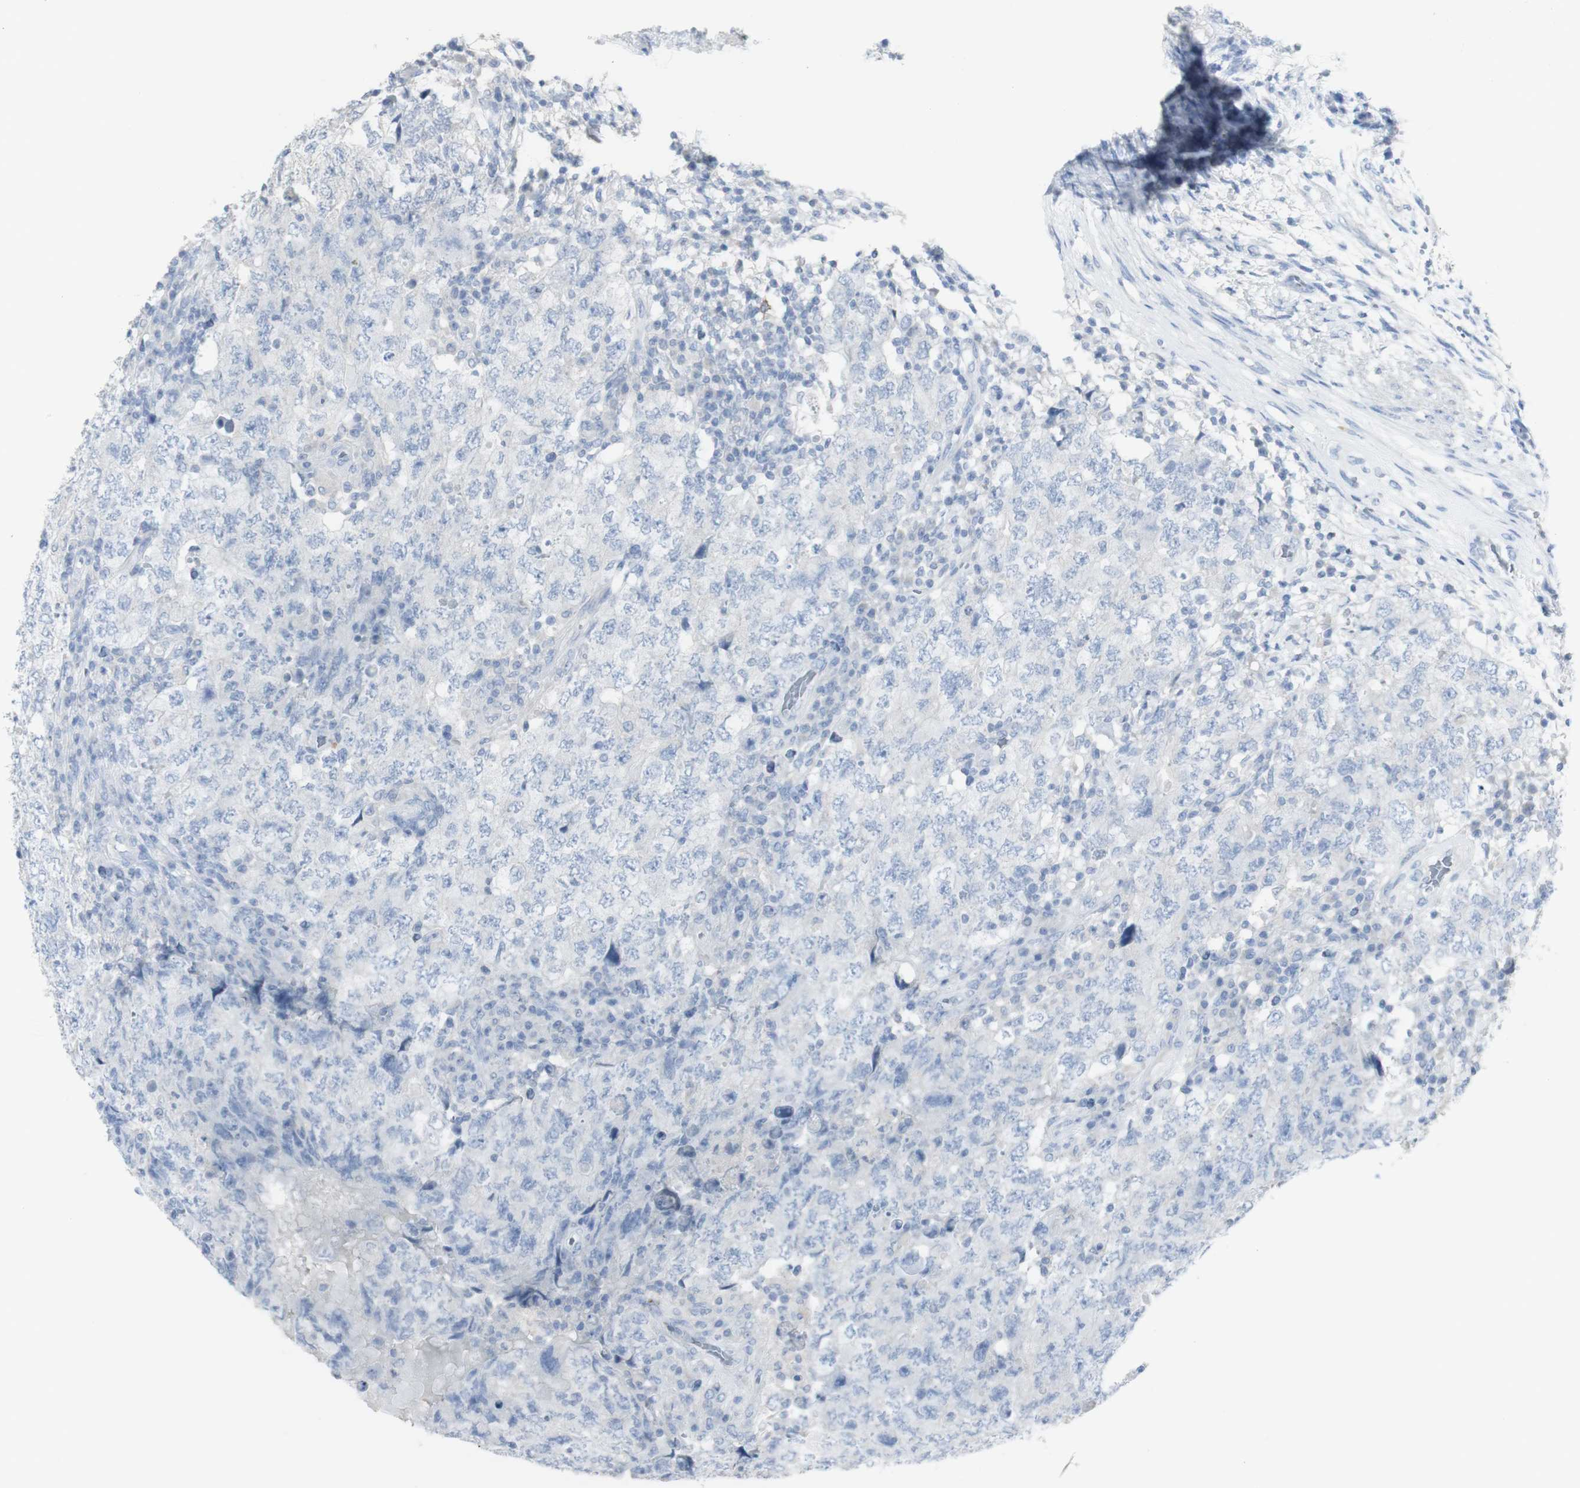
{"staining": {"intensity": "negative", "quantity": "none", "location": "none"}, "tissue": "testis cancer", "cell_type": "Tumor cells", "image_type": "cancer", "snomed": [{"axis": "morphology", "description": "Carcinoma, Embryonal, NOS"}, {"axis": "topography", "description": "Testis"}], "caption": "Testis cancer was stained to show a protein in brown. There is no significant staining in tumor cells.", "gene": "CD207", "patient": {"sex": "male", "age": 26}}